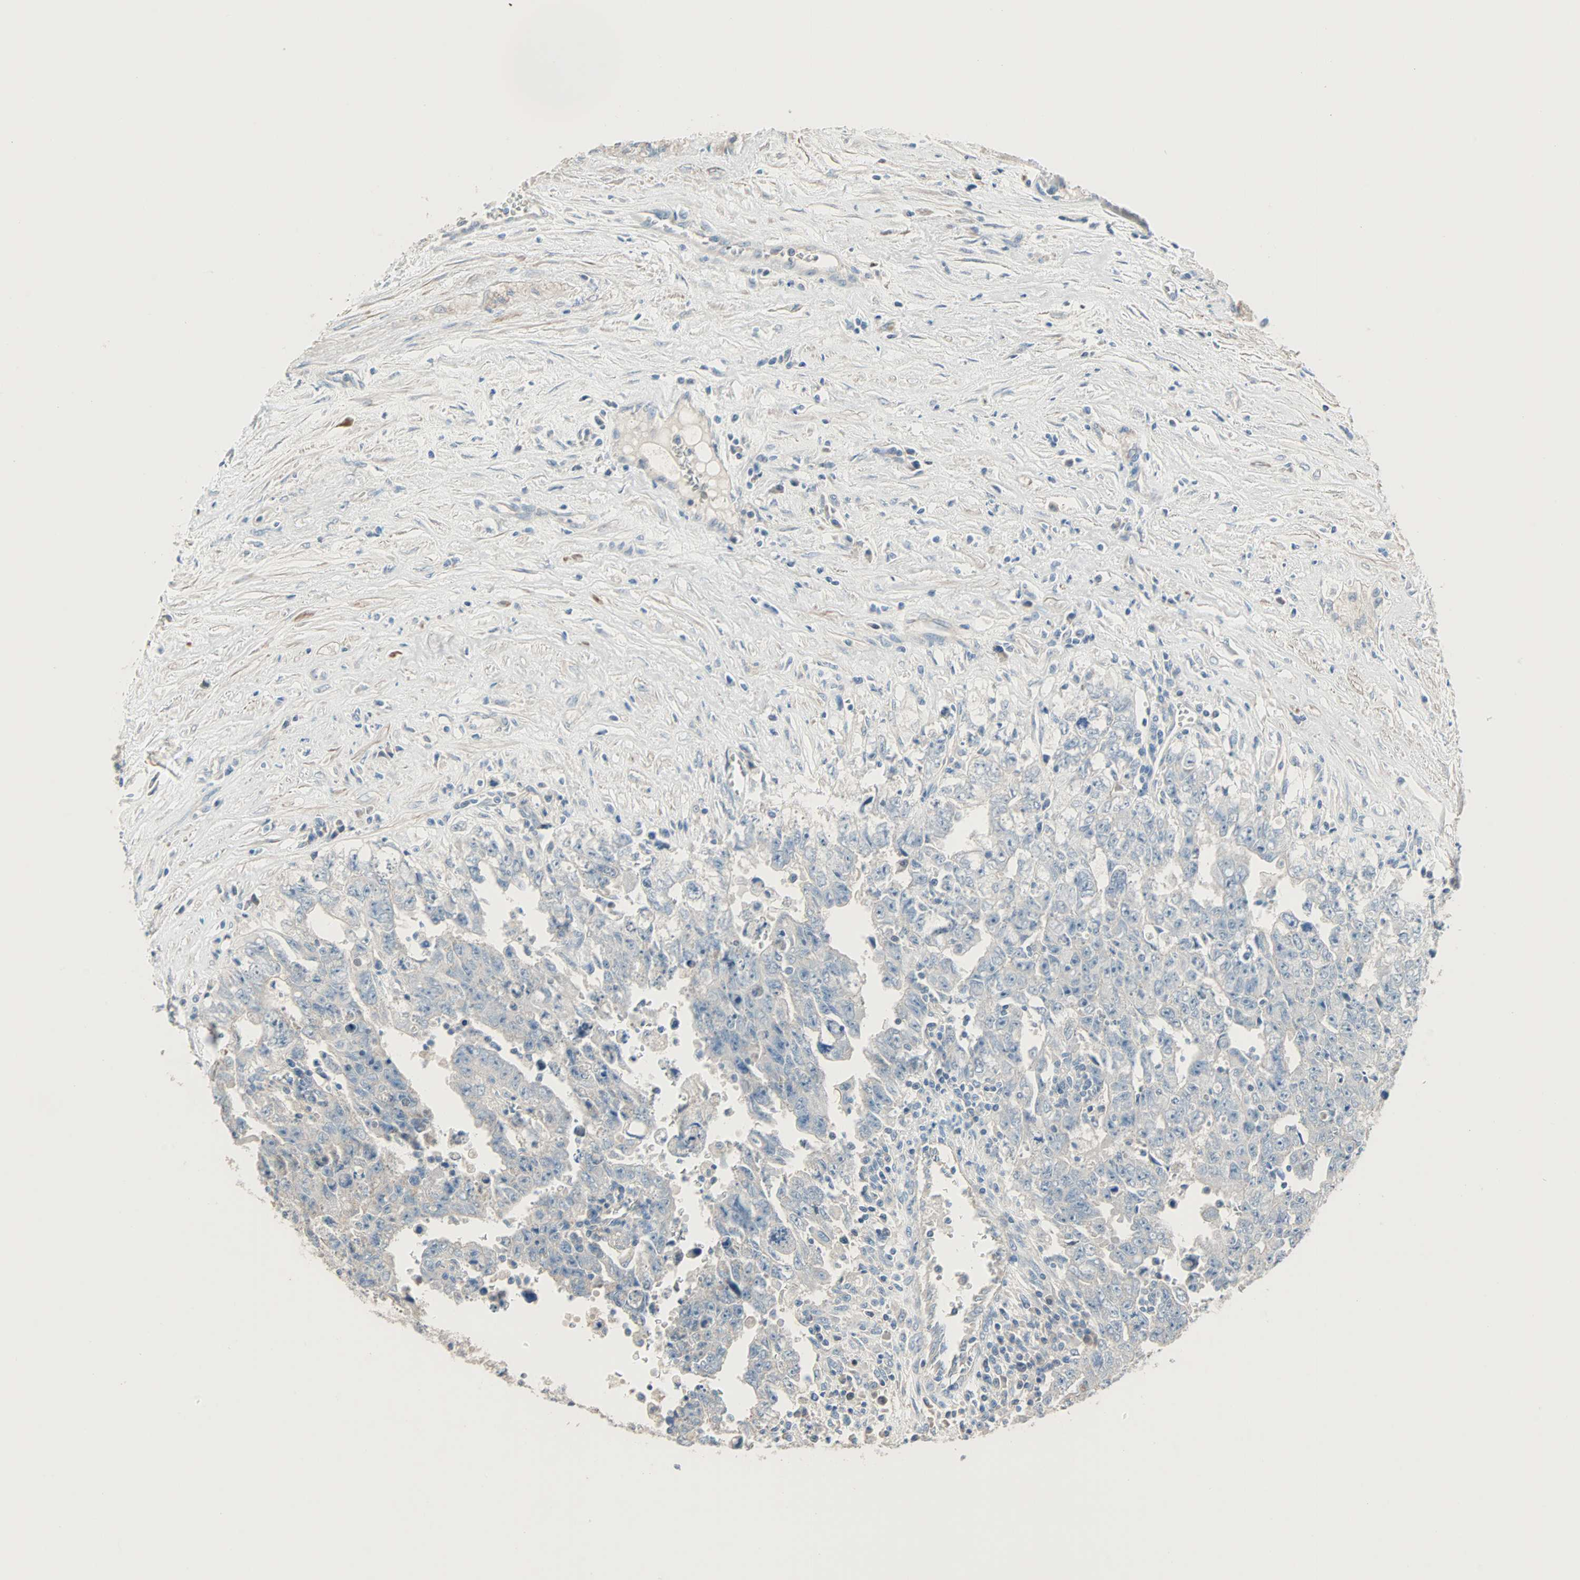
{"staining": {"intensity": "negative", "quantity": "none", "location": "none"}, "tissue": "testis cancer", "cell_type": "Tumor cells", "image_type": "cancer", "snomed": [{"axis": "morphology", "description": "Carcinoma, Embryonal, NOS"}, {"axis": "topography", "description": "Testis"}], "caption": "A photomicrograph of human embryonal carcinoma (testis) is negative for staining in tumor cells.", "gene": "ACVRL1", "patient": {"sex": "male", "age": 28}}